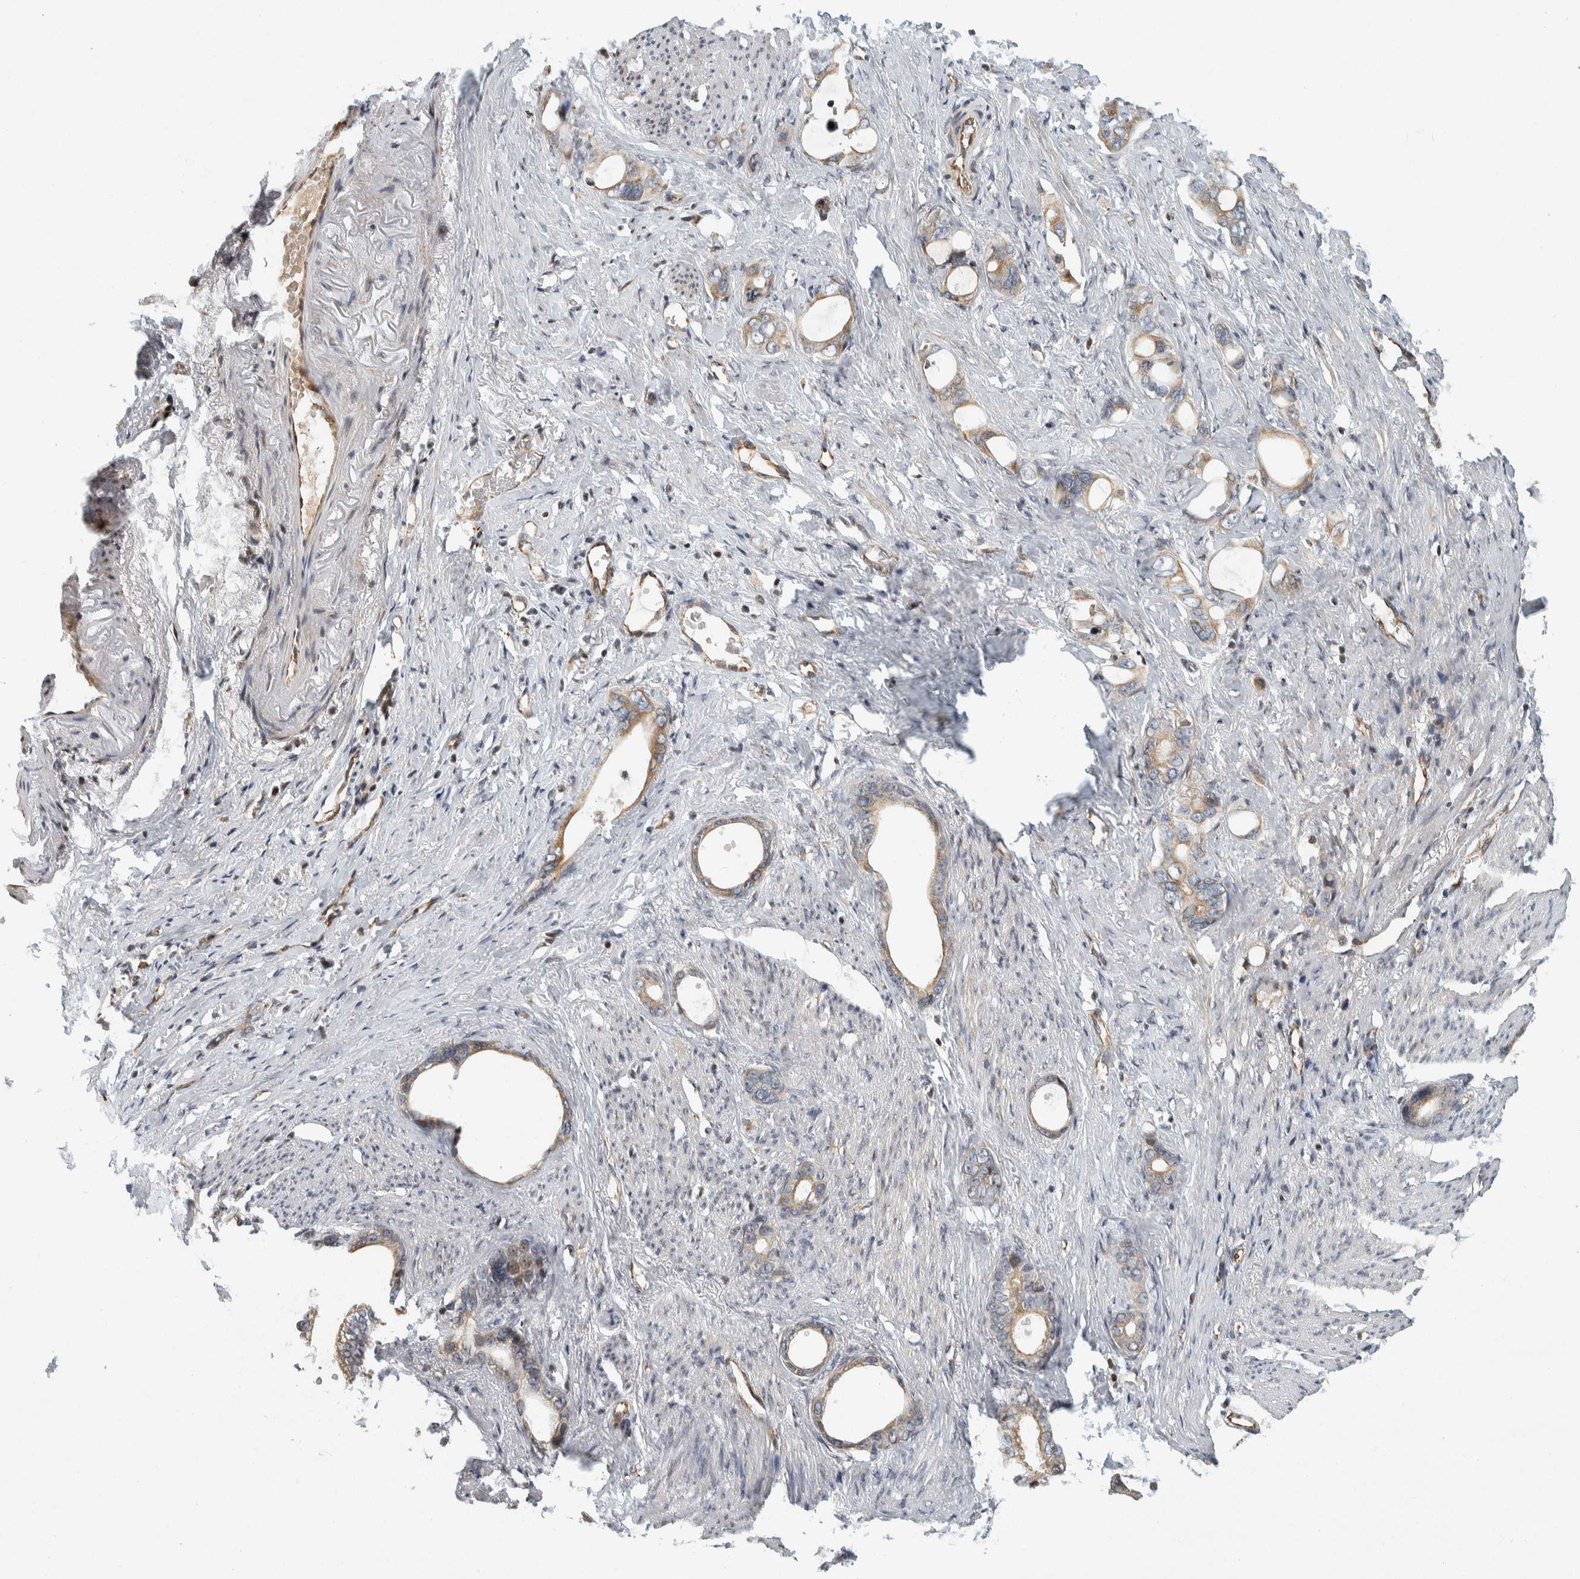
{"staining": {"intensity": "moderate", "quantity": ">75%", "location": "cytoplasmic/membranous"}, "tissue": "stomach cancer", "cell_type": "Tumor cells", "image_type": "cancer", "snomed": [{"axis": "morphology", "description": "Adenocarcinoma, NOS"}, {"axis": "topography", "description": "Stomach"}], "caption": "Protein positivity by IHC shows moderate cytoplasmic/membranous expression in approximately >75% of tumor cells in adenocarcinoma (stomach).", "gene": "AFP", "patient": {"sex": "female", "age": 75}}